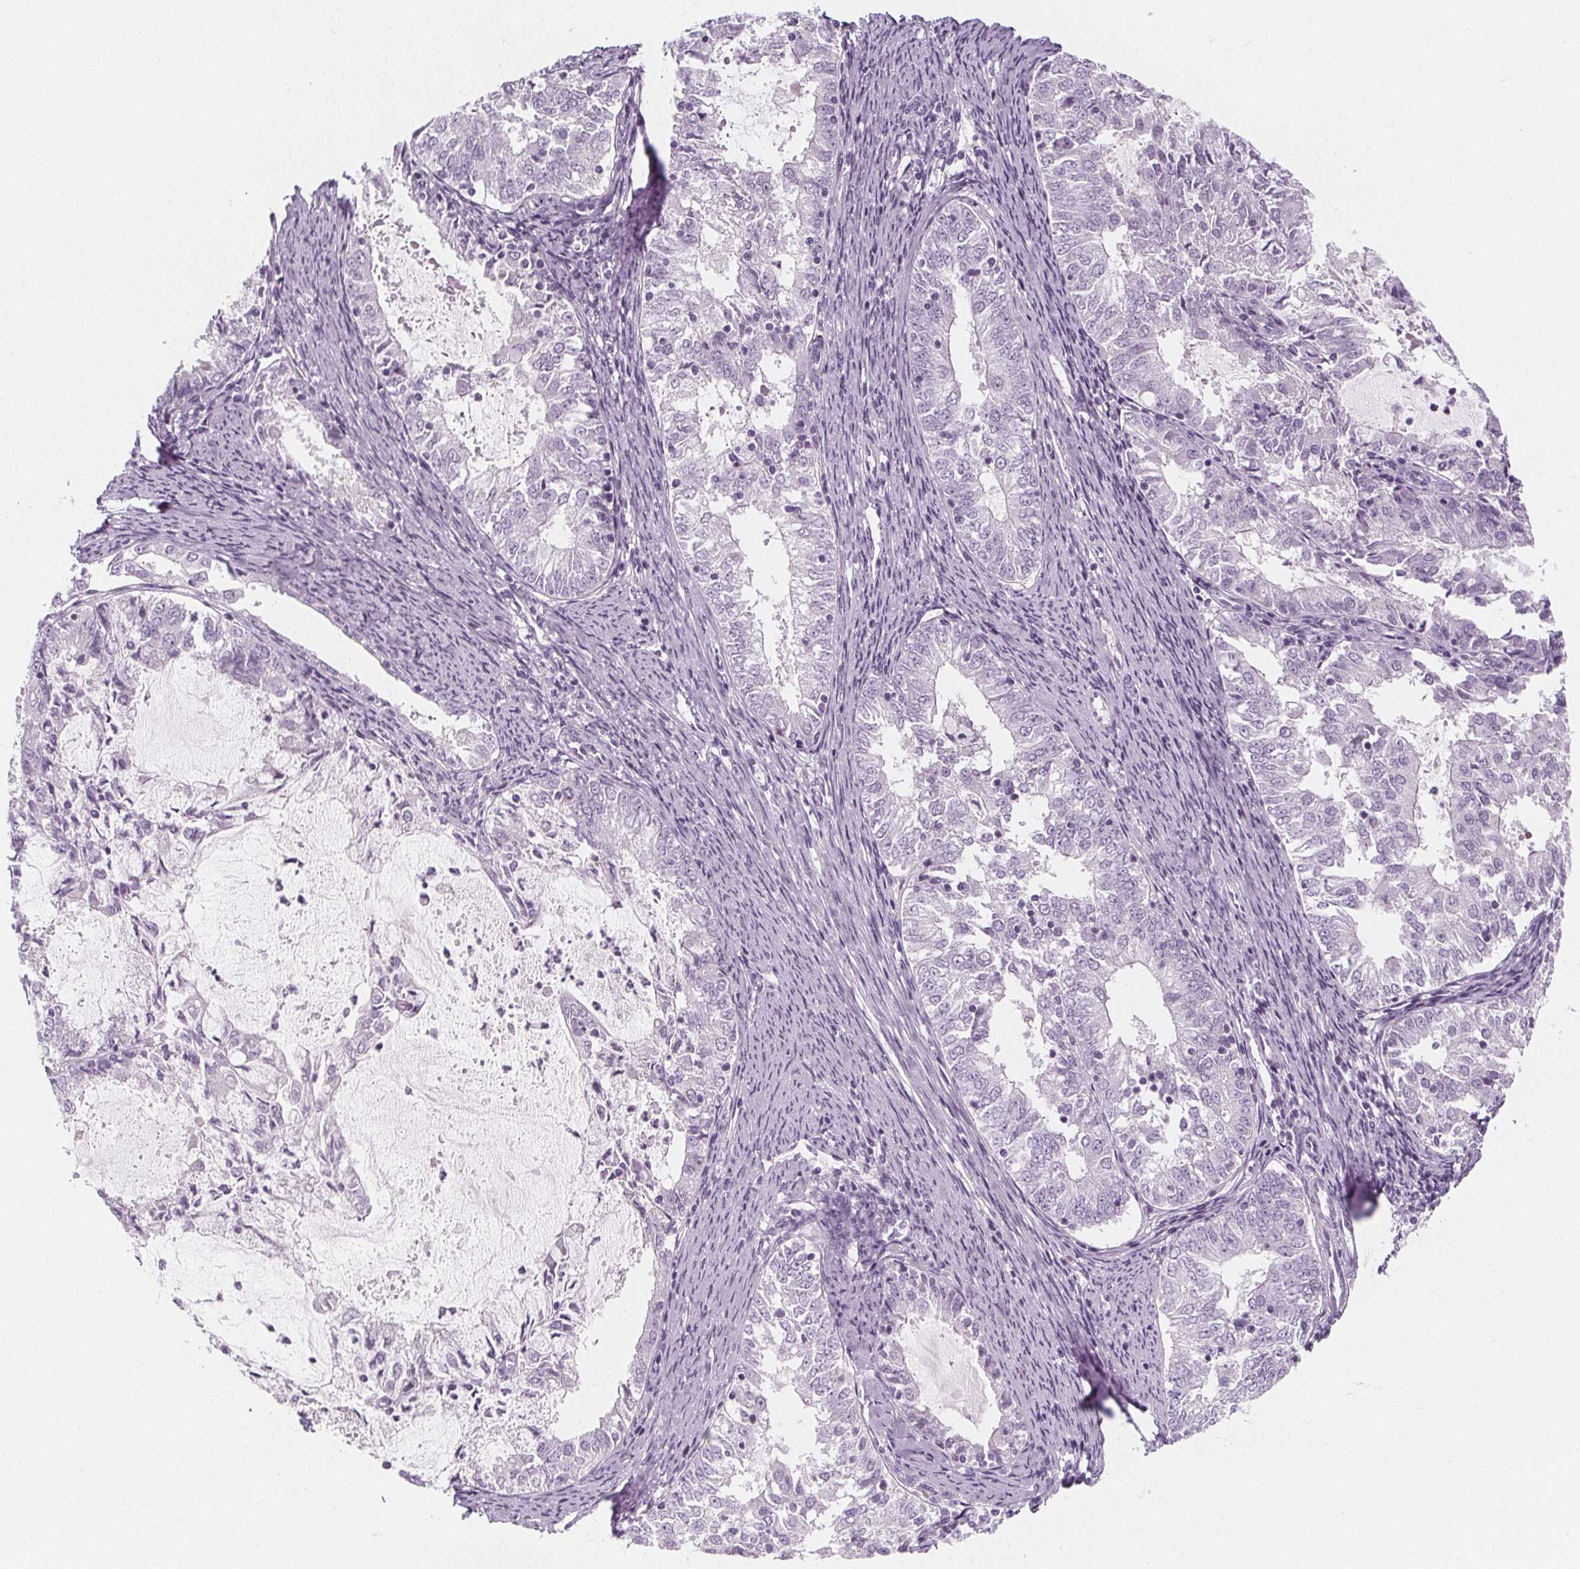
{"staining": {"intensity": "negative", "quantity": "none", "location": "none"}, "tissue": "endometrial cancer", "cell_type": "Tumor cells", "image_type": "cancer", "snomed": [{"axis": "morphology", "description": "Adenocarcinoma, NOS"}, {"axis": "topography", "description": "Endometrium"}], "caption": "There is no significant expression in tumor cells of endometrial adenocarcinoma.", "gene": "IL17C", "patient": {"sex": "female", "age": 57}}